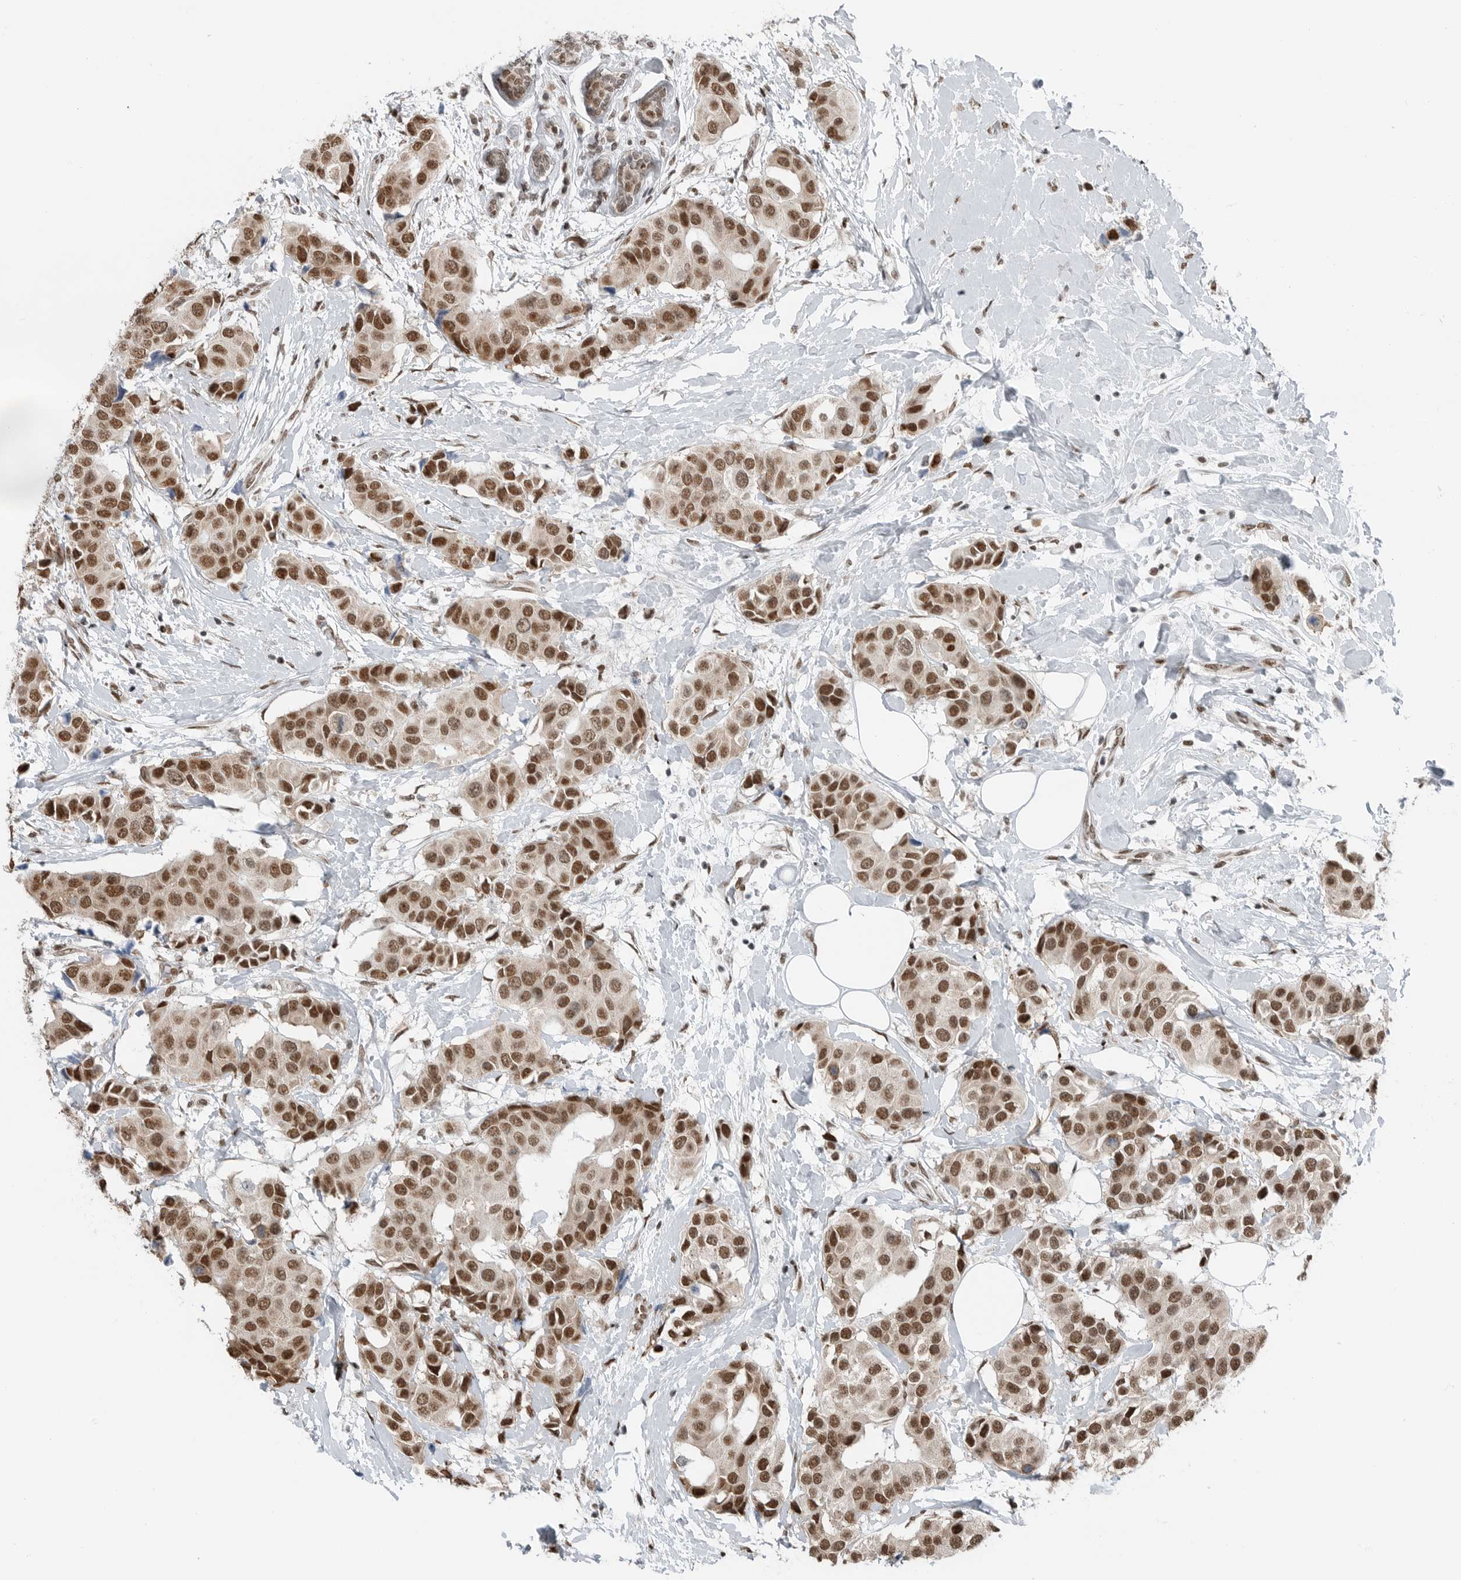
{"staining": {"intensity": "strong", "quantity": ">75%", "location": "nuclear"}, "tissue": "breast cancer", "cell_type": "Tumor cells", "image_type": "cancer", "snomed": [{"axis": "morphology", "description": "Normal tissue, NOS"}, {"axis": "morphology", "description": "Duct carcinoma"}, {"axis": "topography", "description": "Breast"}], "caption": "There is high levels of strong nuclear staining in tumor cells of breast invasive ductal carcinoma, as demonstrated by immunohistochemical staining (brown color).", "gene": "BLZF1", "patient": {"sex": "female", "age": 39}}